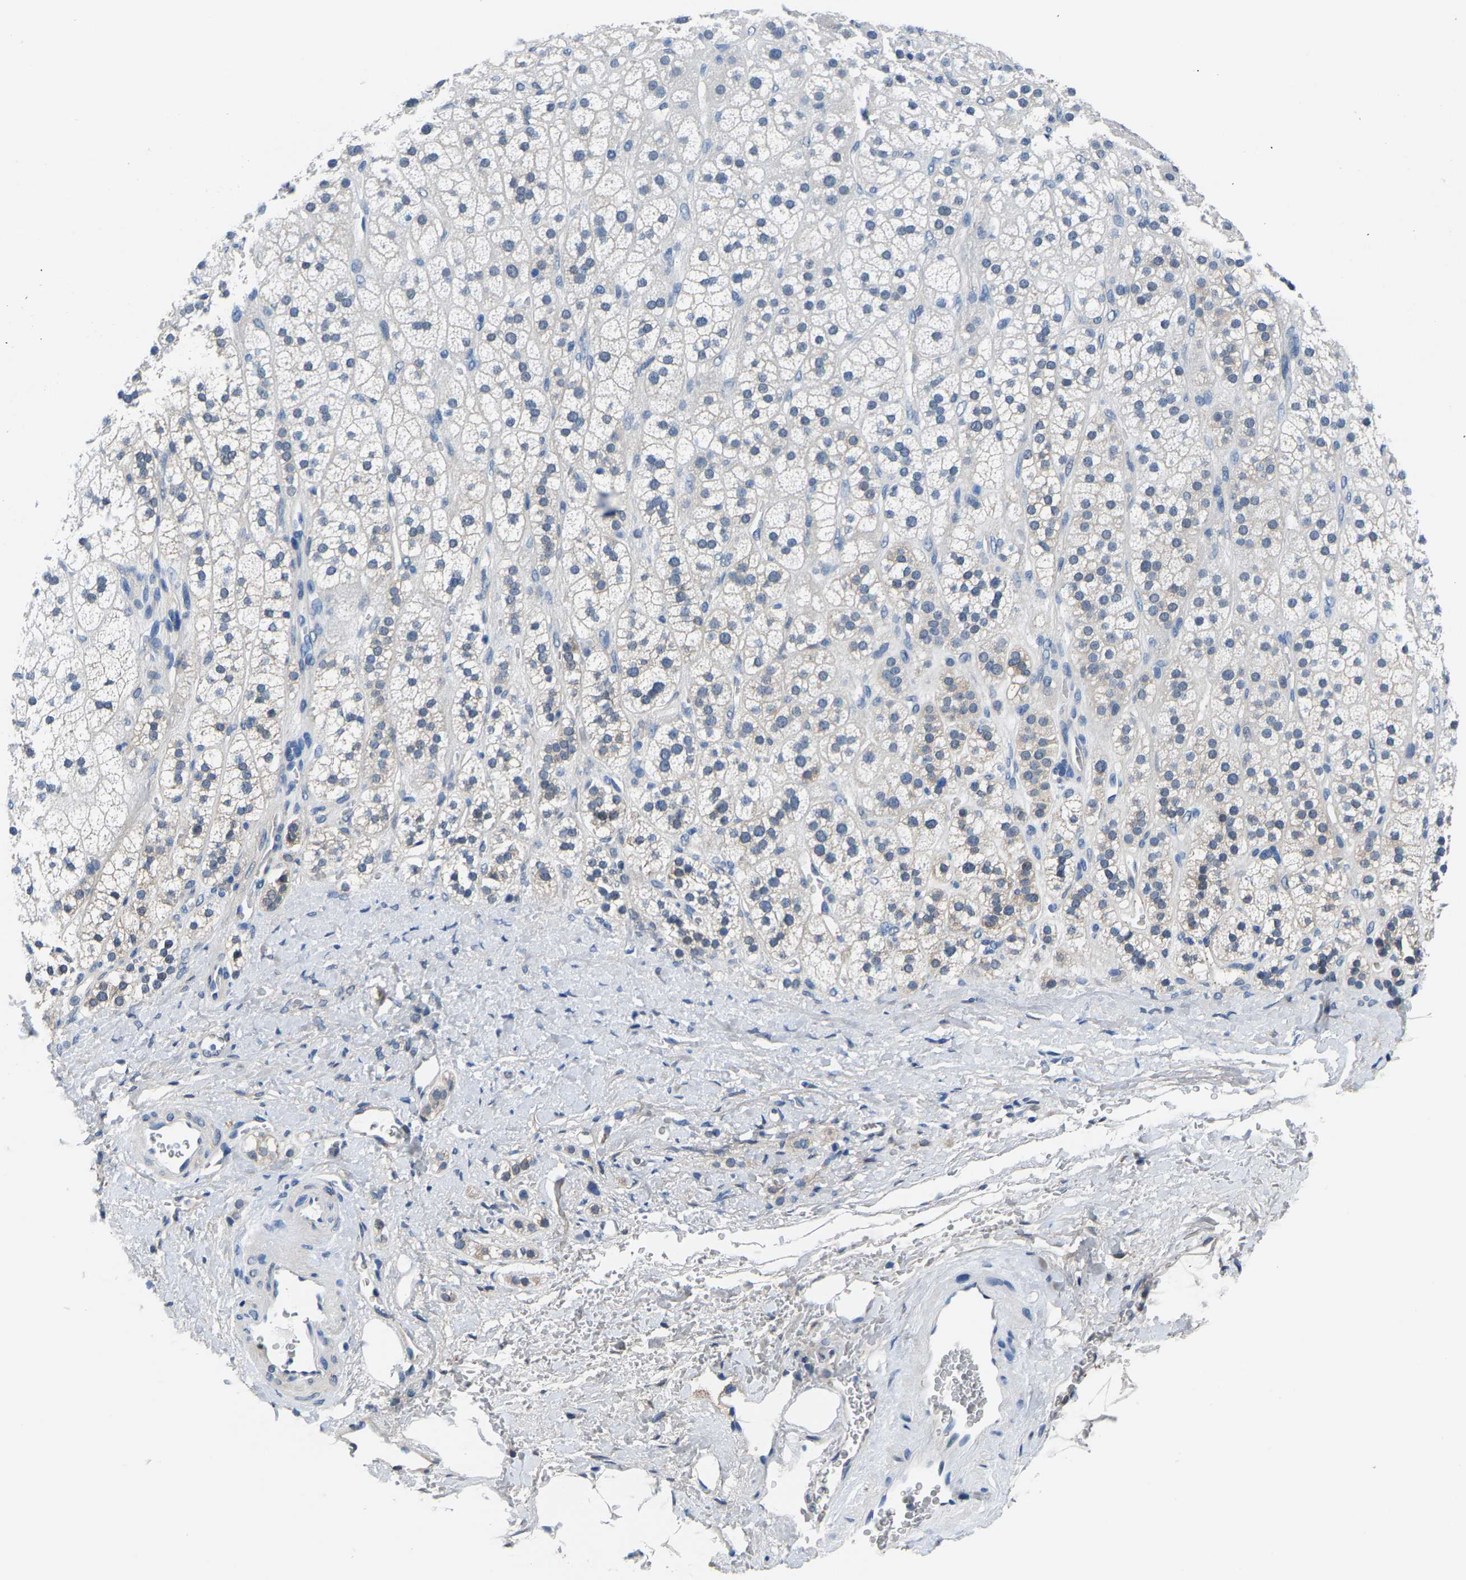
{"staining": {"intensity": "negative", "quantity": "none", "location": "none"}, "tissue": "adrenal gland", "cell_type": "Glandular cells", "image_type": "normal", "snomed": [{"axis": "morphology", "description": "Normal tissue, NOS"}, {"axis": "topography", "description": "Adrenal gland"}], "caption": "DAB (3,3'-diaminobenzidine) immunohistochemical staining of benign human adrenal gland shows no significant positivity in glandular cells.", "gene": "SSH3", "patient": {"sex": "male", "age": 56}}